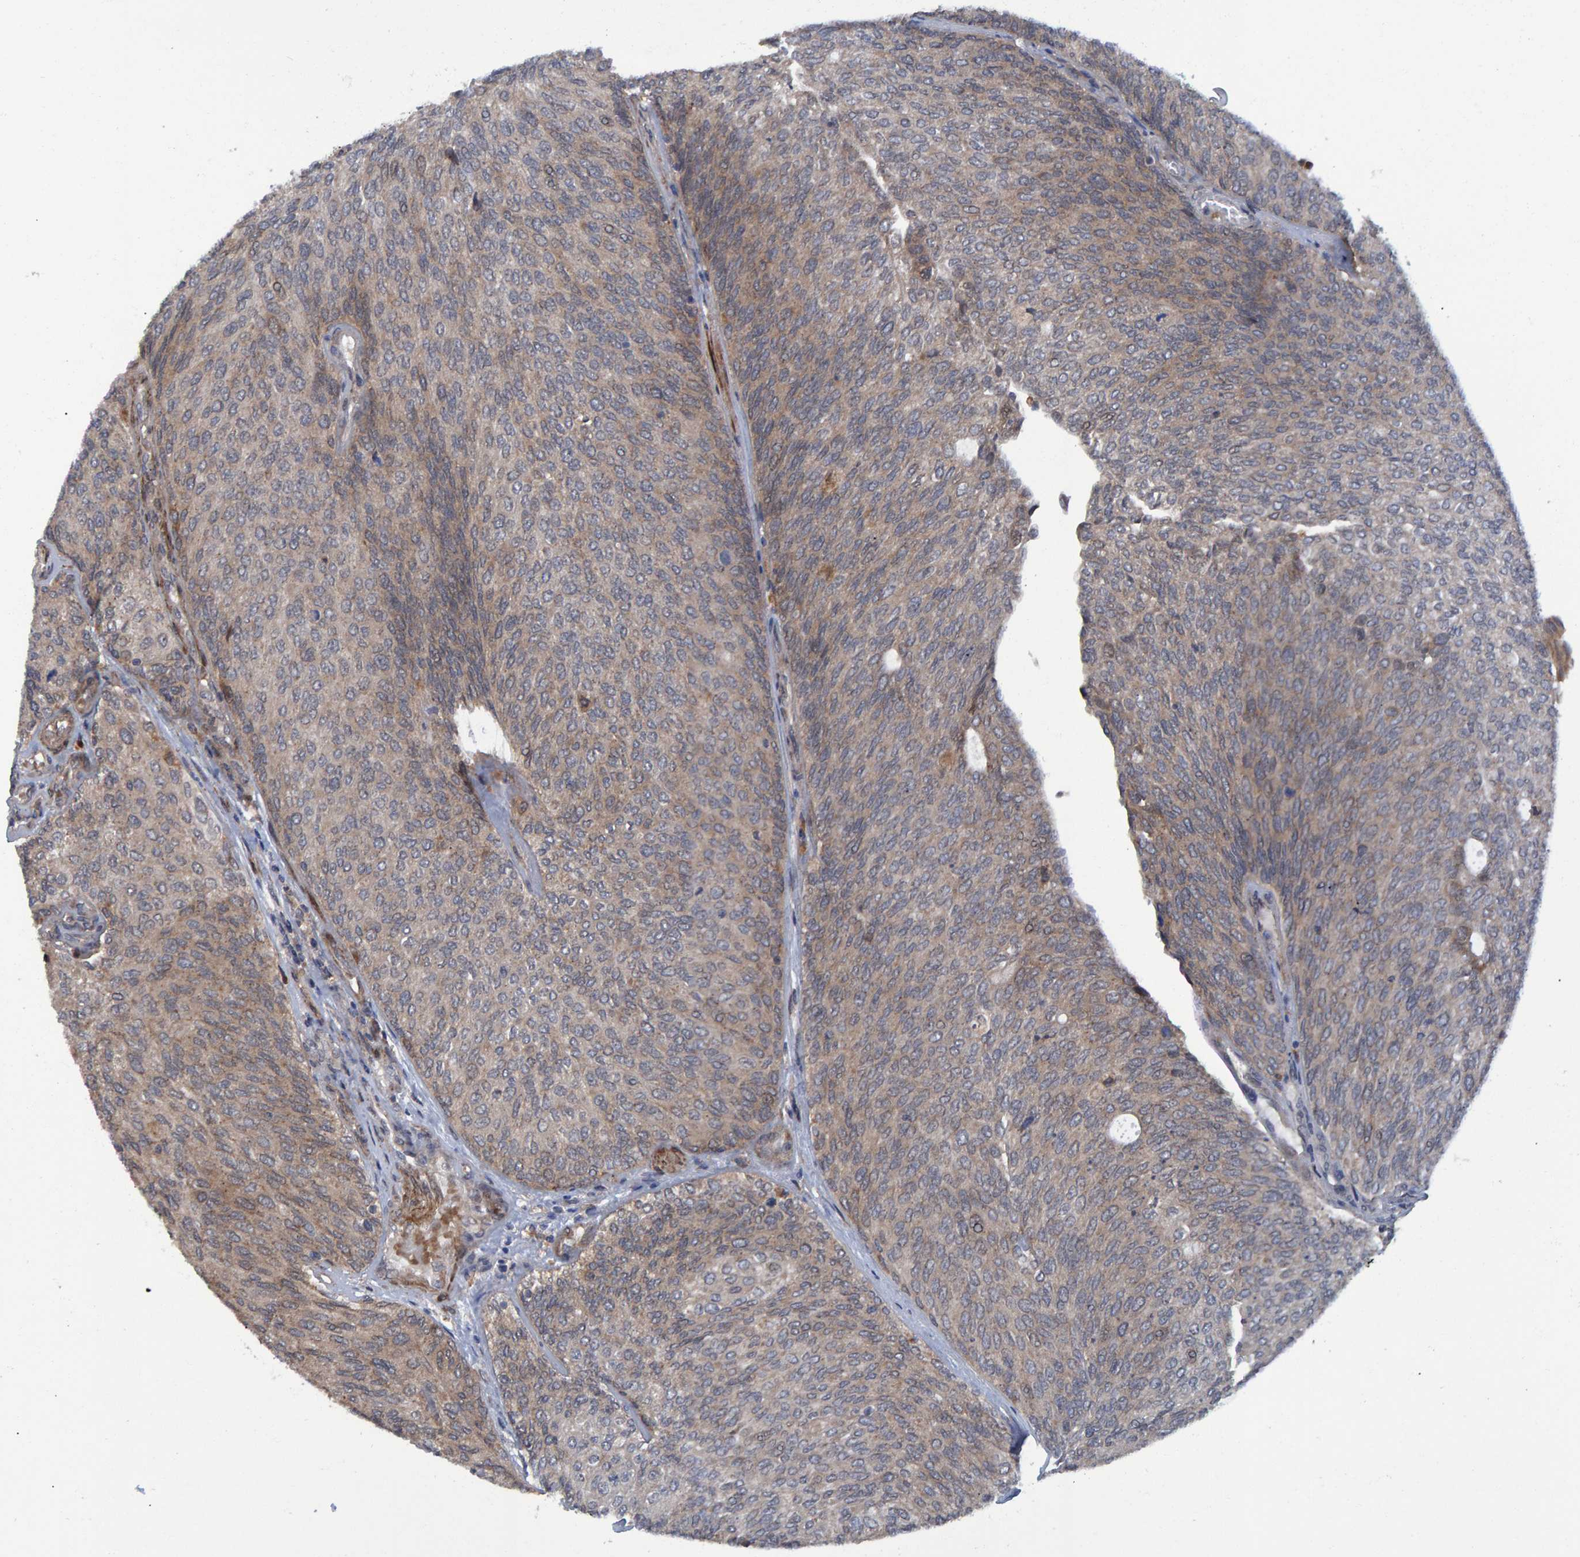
{"staining": {"intensity": "weak", "quantity": "25%-75%", "location": "cytoplasmic/membranous"}, "tissue": "urothelial cancer", "cell_type": "Tumor cells", "image_type": "cancer", "snomed": [{"axis": "morphology", "description": "Urothelial carcinoma, Low grade"}, {"axis": "topography", "description": "Urinary bladder"}], "caption": "Immunohistochemical staining of low-grade urothelial carcinoma displays low levels of weak cytoplasmic/membranous protein expression in about 25%-75% of tumor cells.", "gene": "ATP6V1H", "patient": {"sex": "female", "age": 79}}